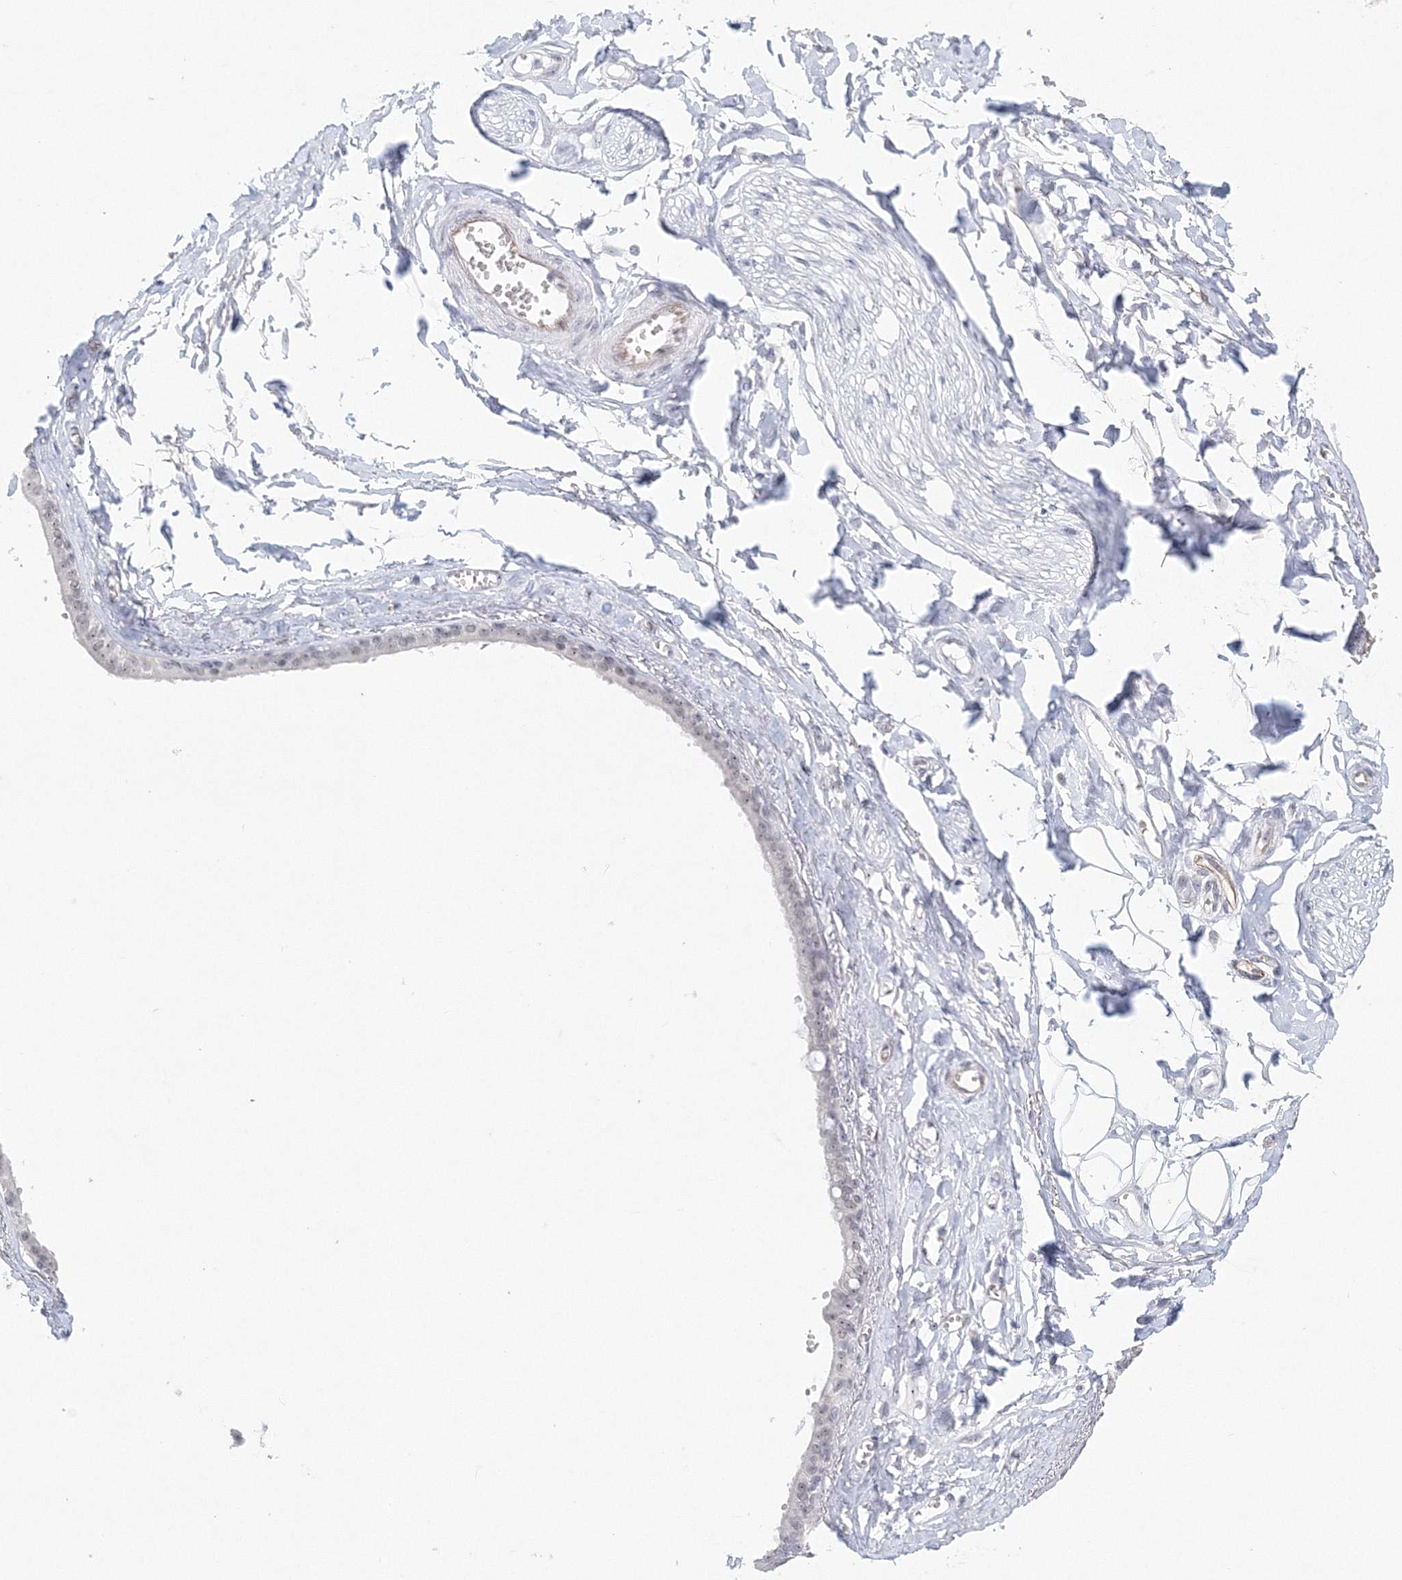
{"staining": {"intensity": "negative", "quantity": "none", "location": "none"}, "tissue": "adipose tissue", "cell_type": "Adipocytes", "image_type": "normal", "snomed": [{"axis": "morphology", "description": "Normal tissue, NOS"}, {"axis": "morphology", "description": "Inflammation, NOS"}, {"axis": "topography", "description": "Salivary gland"}, {"axis": "topography", "description": "Peripheral nerve tissue"}], "caption": "DAB (3,3'-diaminobenzidine) immunohistochemical staining of unremarkable adipose tissue exhibits no significant staining in adipocytes. (Stains: DAB (3,3'-diaminobenzidine) immunohistochemistry with hematoxylin counter stain, Microscopy: brightfield microscopy at high magnification).", "gene": "SIRT7", "patient": {"sex": "female", "age": 75}}